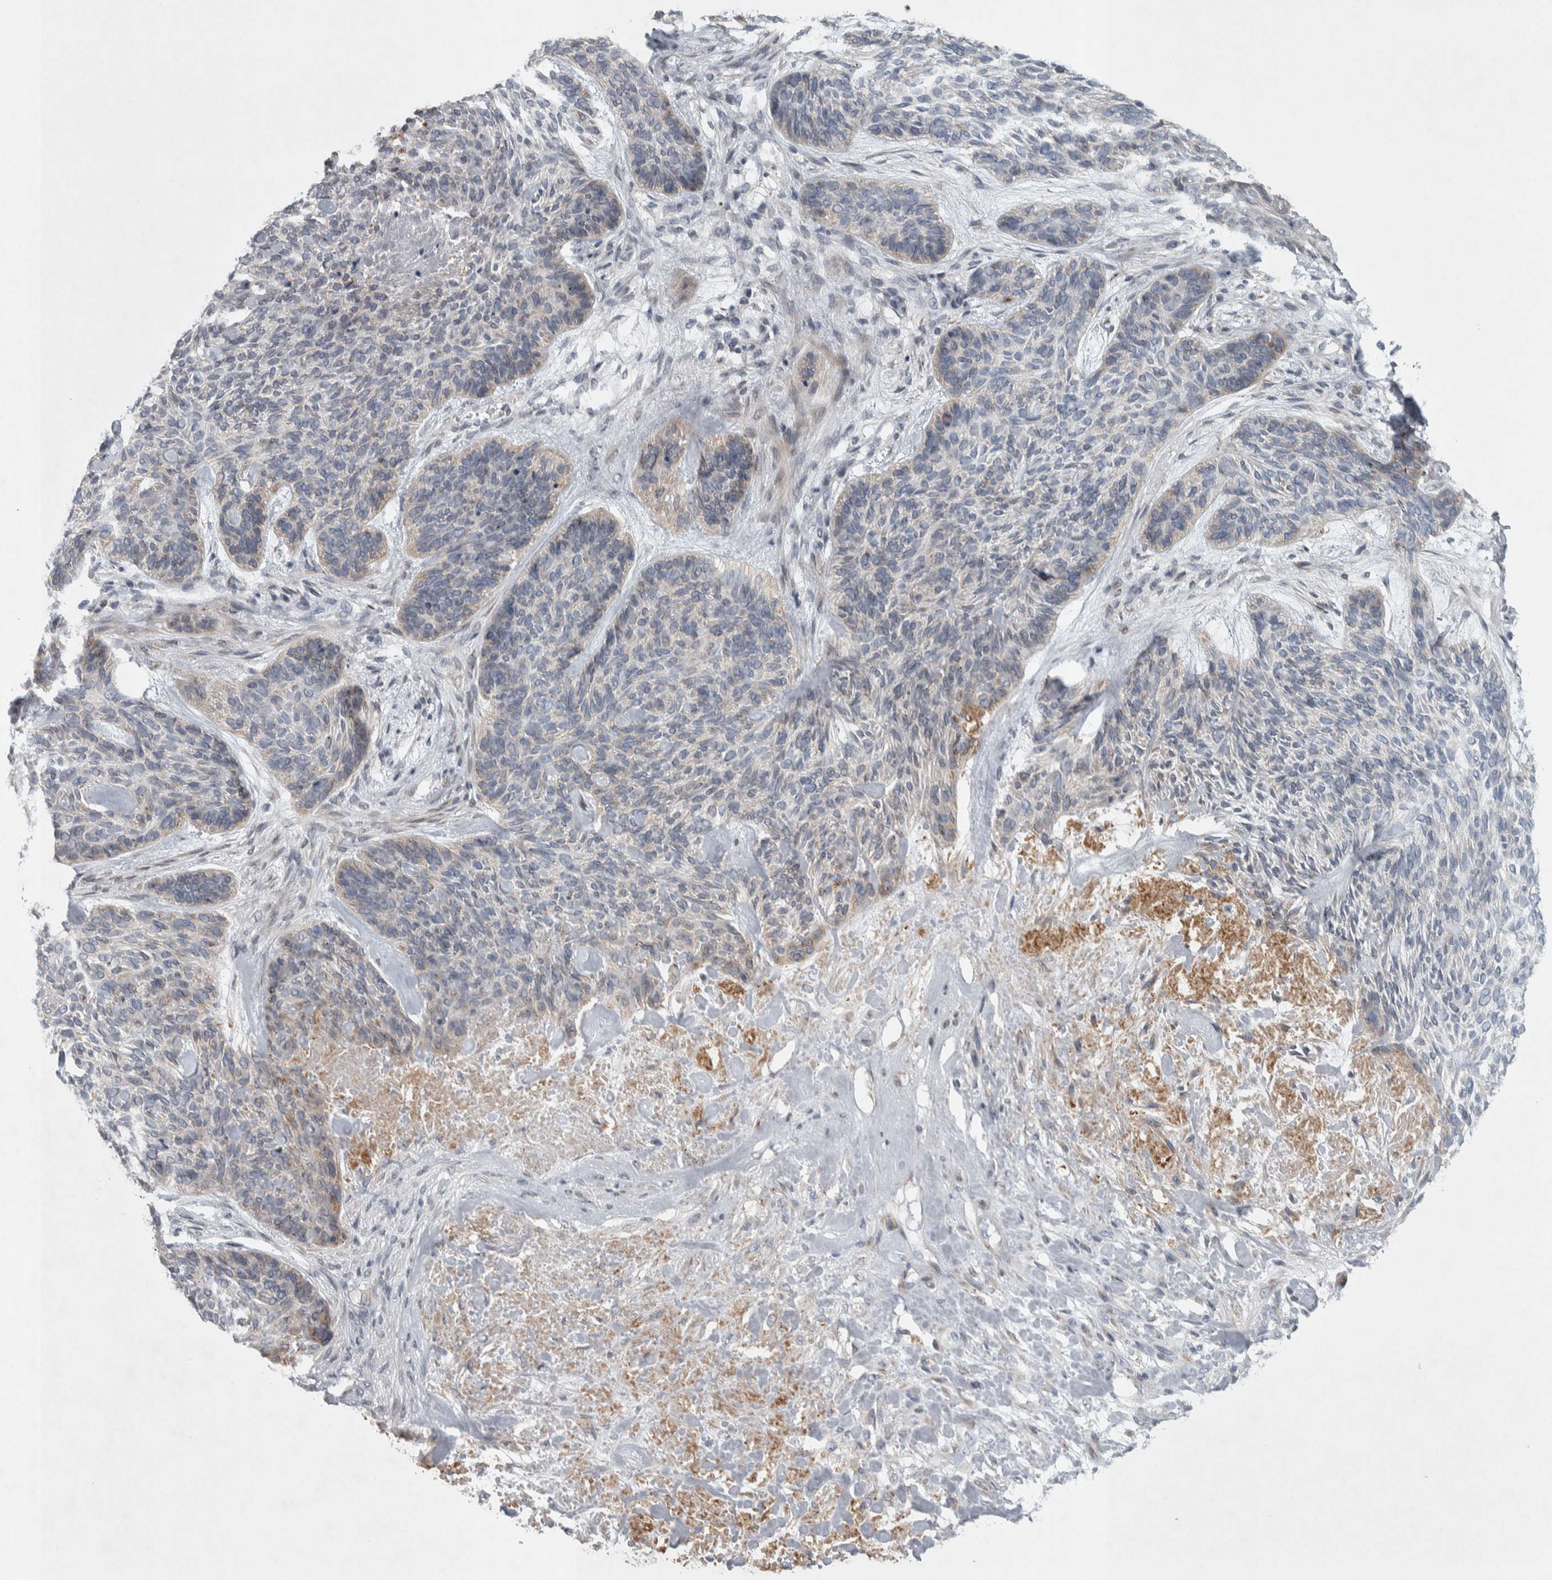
{"staining": {"intensity": "weak", "quantity": "<25%", "location": "cytoplasmic/membranous"}, "tissue": "skin cancer", "cell_type": "Tumor cells", "image_type": "cancer", "snomed": [{"axis": "morphology", "description": "Basal cell carcinoma"}, {"axis": "topography", "description": "Skin"}], "caption": "Basal cell carcinoma (skin) stained for a protein using immunohistochemistry displays no expression tumor cells.", "gene": "SIGMAR1", "patient": {"sex": "male", "age": 55}}